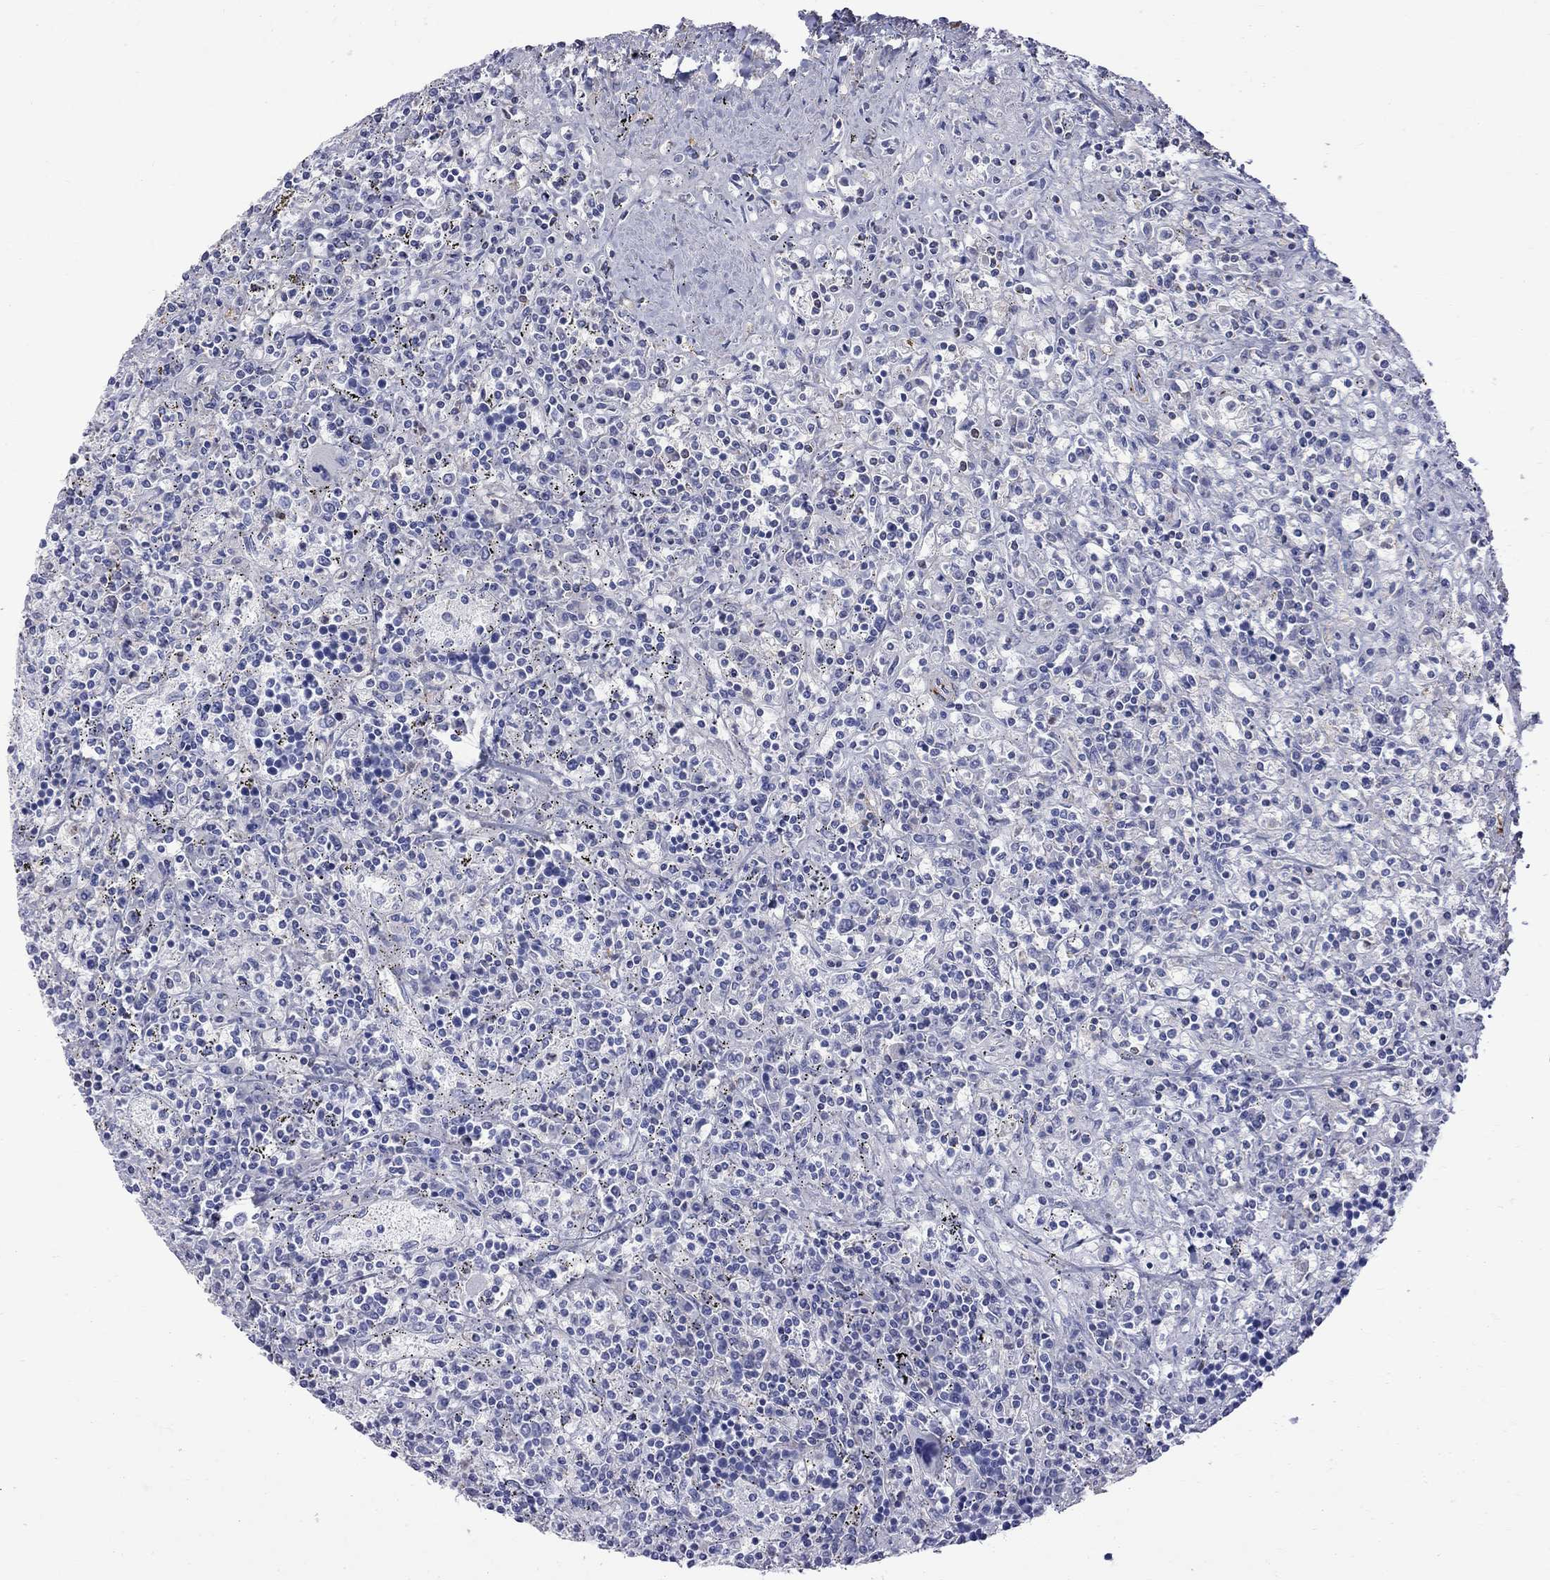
{"staining": {"intensity": "negative", "quantity": "none", "location": "none"}, "tissue": "lymphoma", "cell_type": "Tumor cells", "image_type": "cancer", "snomed": [{"axis": "morphology", "description": "Malignant lymphoma, non-Hodgkin's type, Low grade"}, {"axis": "topography", "description": "Spleen"}], "caption": "Immunohistochemistry of lymphoma reveals no positivity in tumor cells.", "gene": "S100A3", "patient": {"sex": "male", "age": 62}}